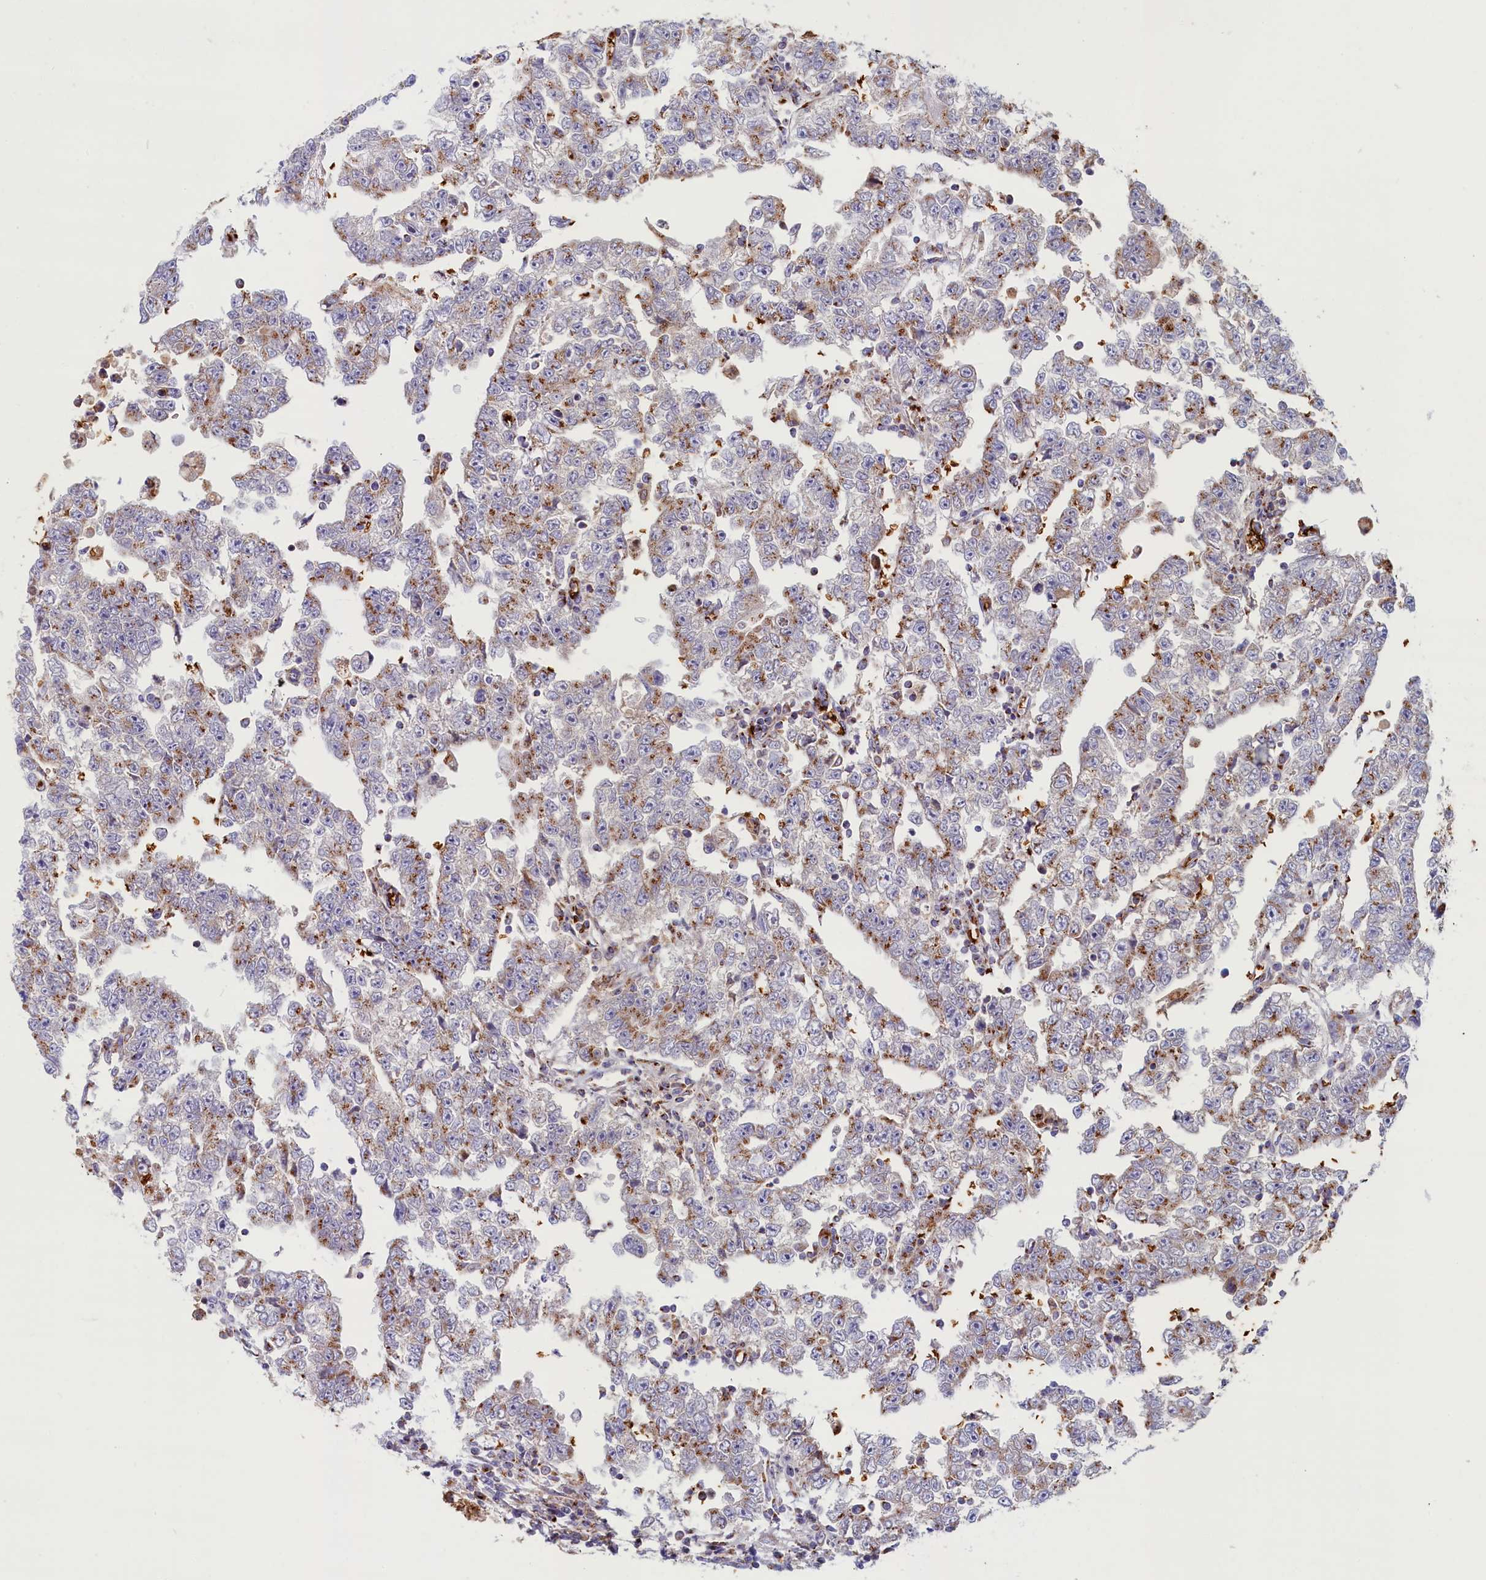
{"staining": {"intensity": "moderate", "quantity": "25%-75%", "location": "cytoplasmic/membranous"}, "tissue": "testis cancer", "cell_type": "Tumor cells", "image_type": "cancer", "snomed": [{"axis": "morphology", "description": "Carcinoma, Embryonal, NOS"}, {"axis": "topography", "description": "Testis"}], "caption": "This photomicrograph displays immunohistochemistry staining of testis embryonal carcinoma, with medium moderate cytoplasmic/membranous positivity in approximately 25%-75% of tumor cells.", "gene": "BLVRB", "patient": {"sex": "male", "age": 25}}